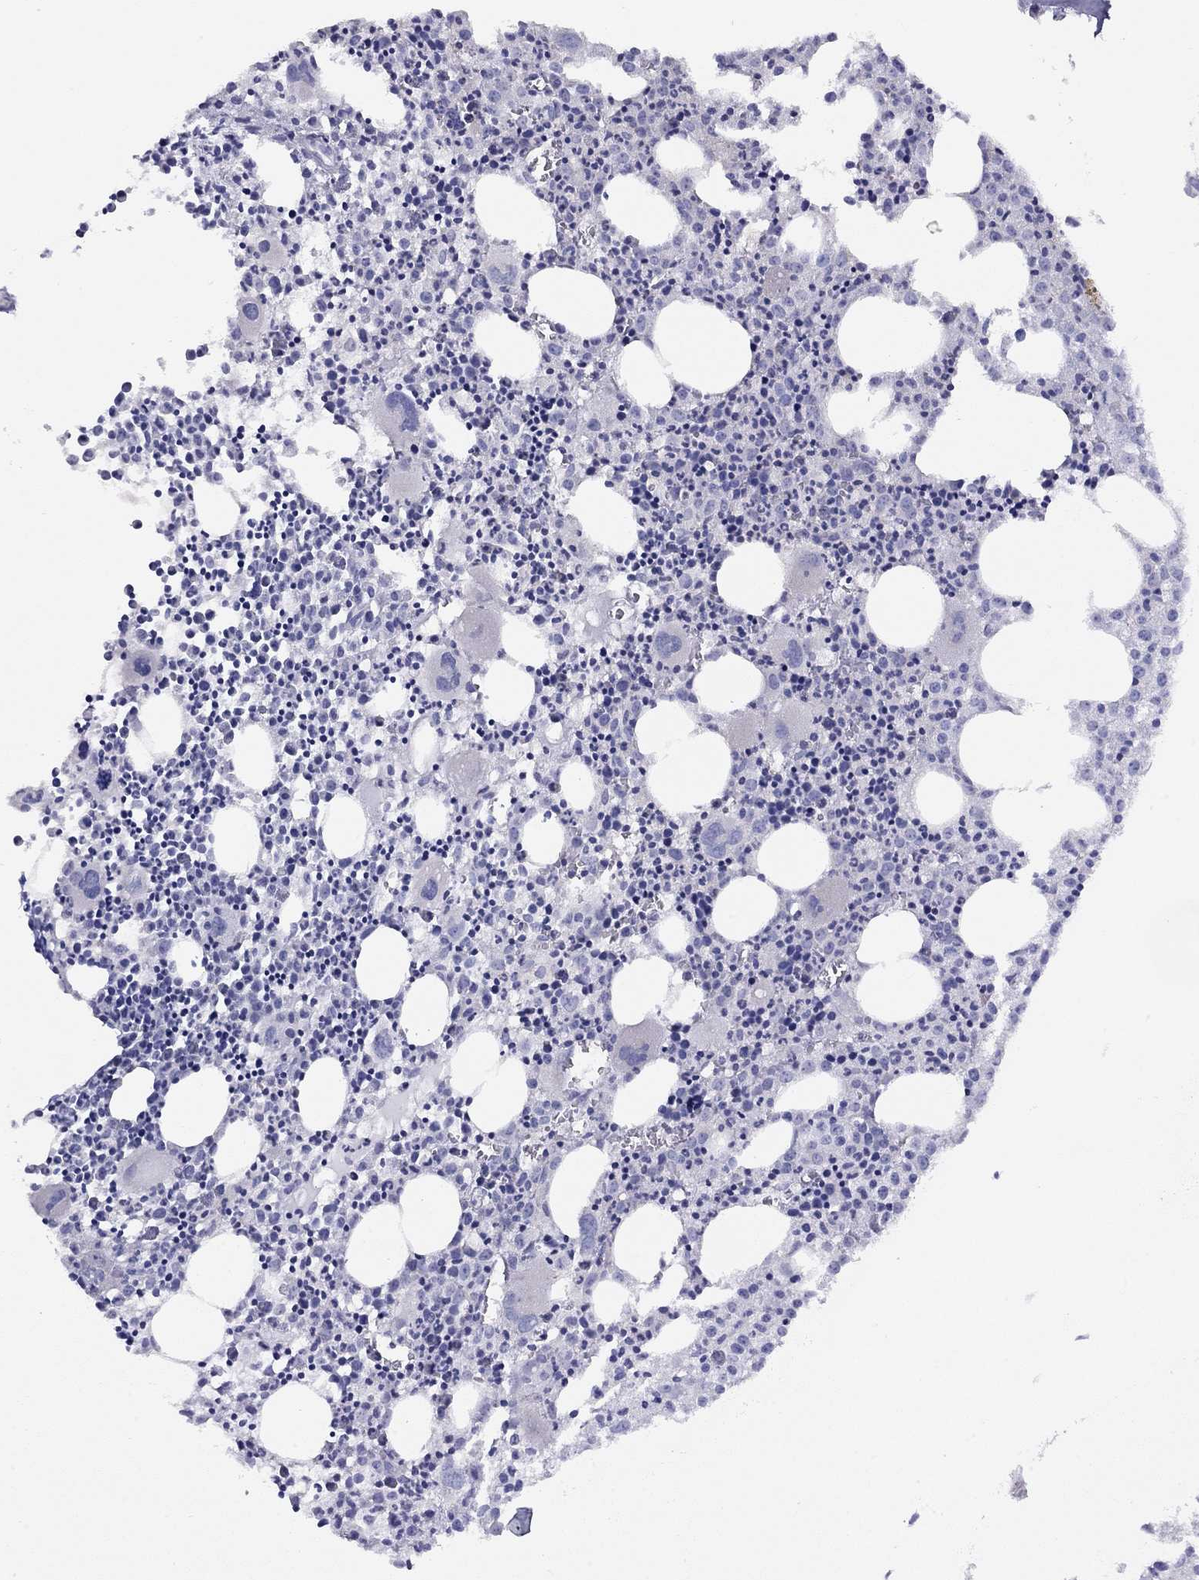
{"staining": {"intensity": "negative", "quantity": "none", "location": "none"}, "tissue": "bone marrow", "cell_type": "Hematopoietic cells", "image_type": "normal", "snomed": [{"axis": "morphology", "description": "Normal tissue, NOS"}, {"axis": "morphology", "description": "Inflammation, NOS"}, {"axis": "topography", "description": "Bone marrow"}], "caption": "High magnification brightfield microscopy of benign bone marrow stained with DAB (brown) and counterstained with hematoxylin (blue): hematopoietic cells show no significant positivity. (Stains: DAB (3,3'-diaminobenzidine) immunohistochemistry with hematoxylin counter stain, Microscopy: brightfield microscopy at high magnification).", "gene": "CITED1", "patient": {"sex": "male", "age": 3}}